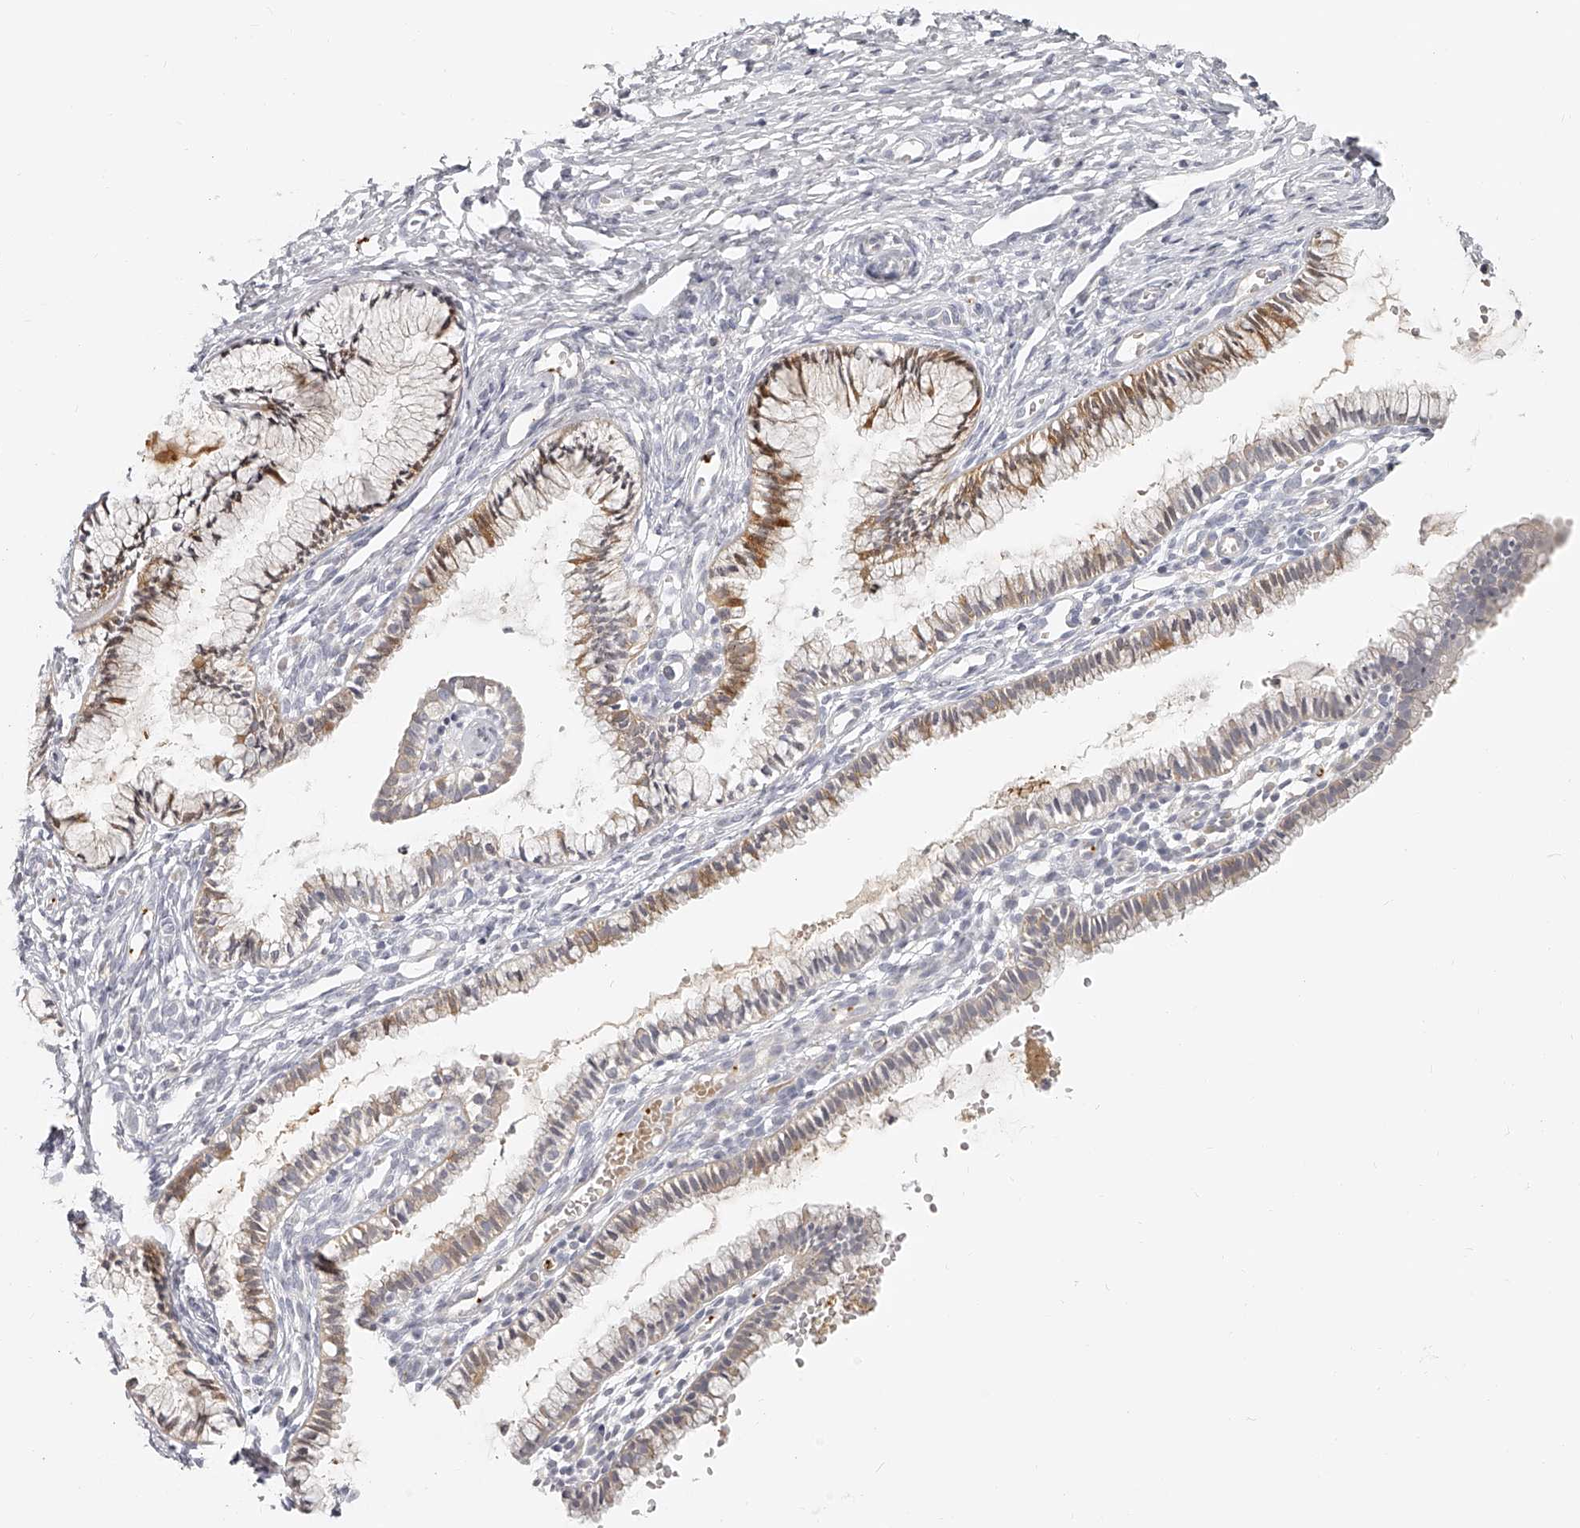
{"staining": {"intensity": "moderate", "quantity": "25%-75%", "location": "cytoplasmic/membranous"}, "tissue": "cervix", "cell_type": "Glandular cells", "image_type": "normal", "snomed": [{"axis": "morphology", "description": "Normal tissue, NOS"}, {"axis": "topography", "description": "Cervix"}], "caption": "Moderate cytoplasmic/membranous positivity is appreciated in approximately 25%-75% of glandular cells in unremarkable cervix.", "gene": "ITGB3", "patient": {"sex": "female", "age": 27}}